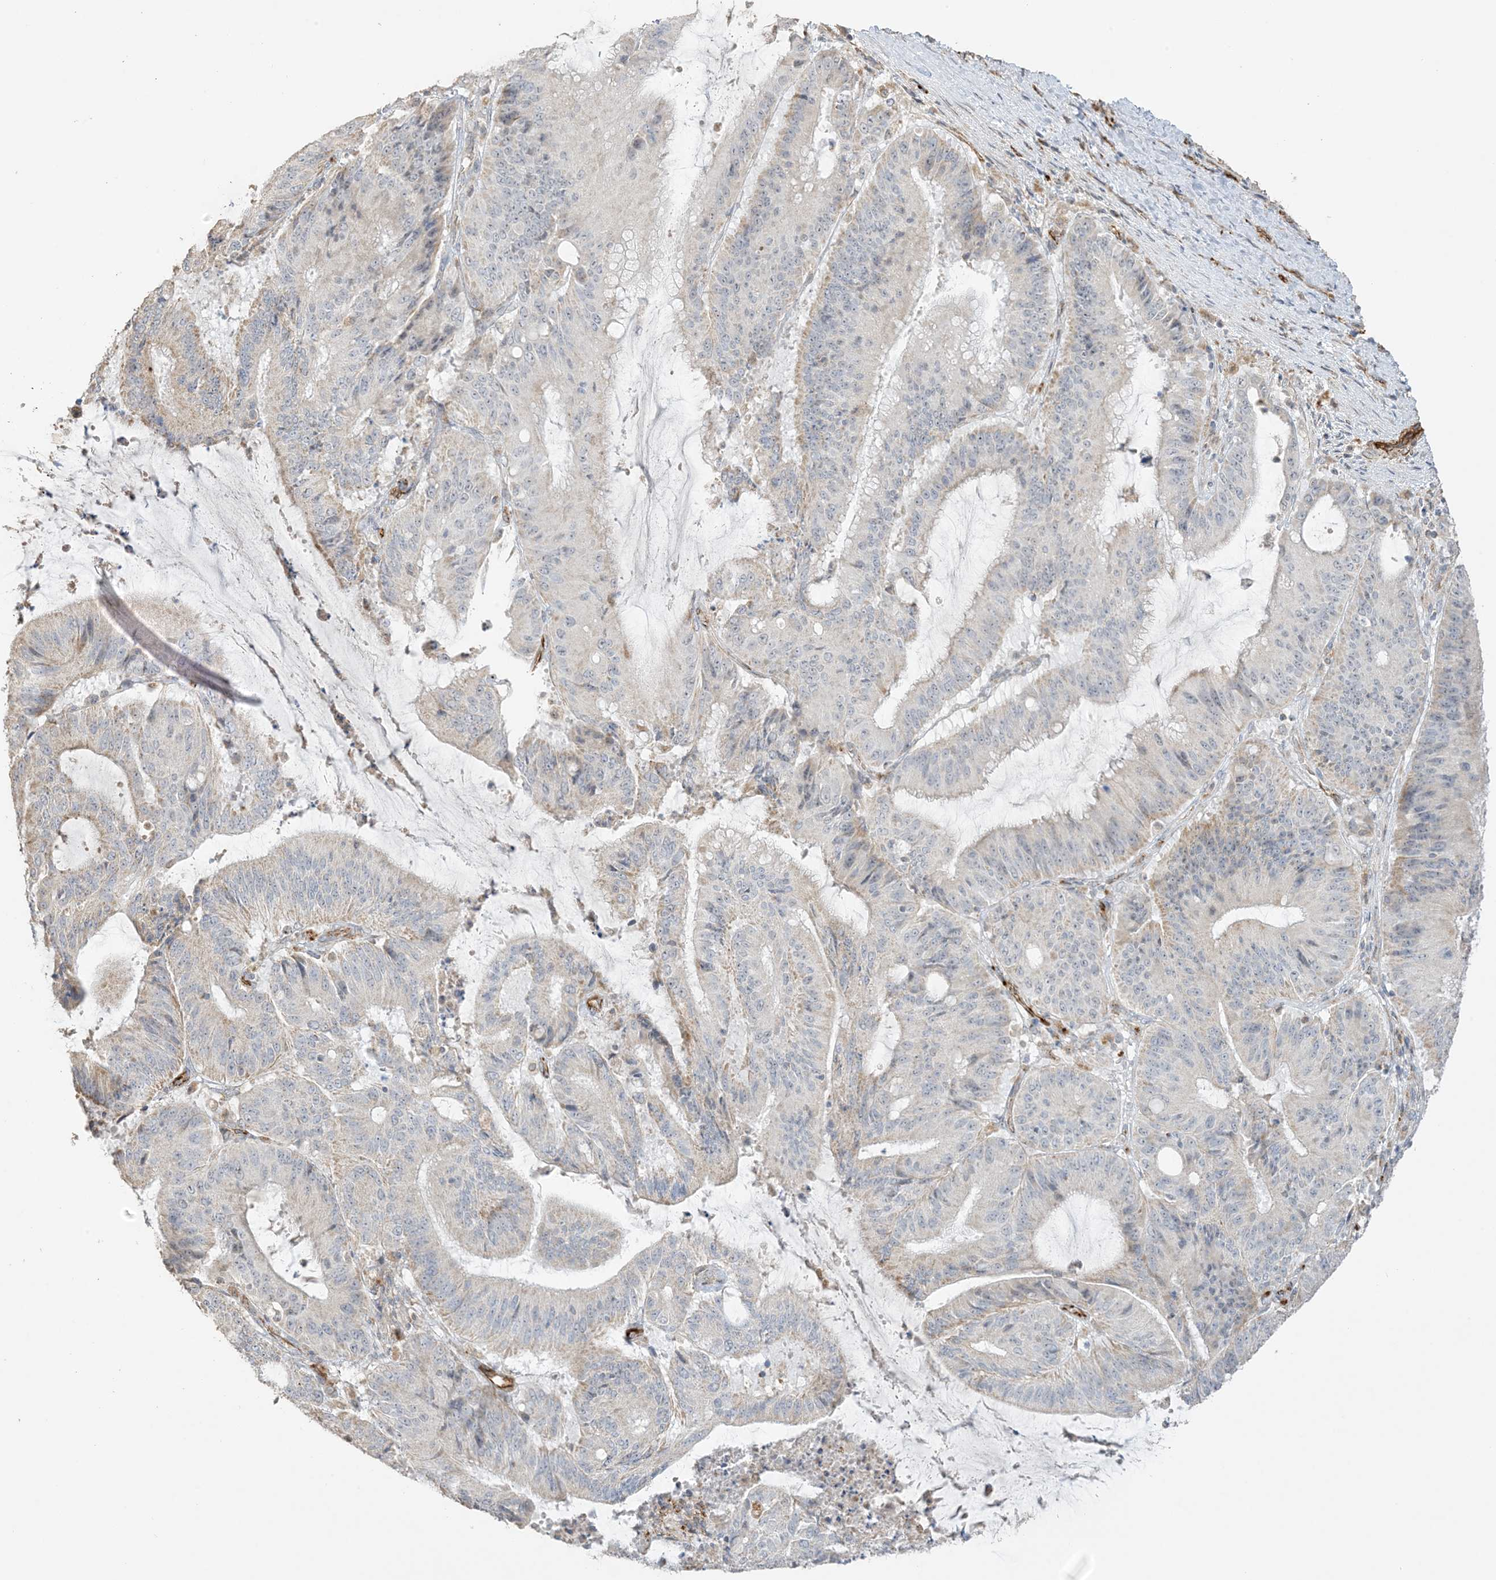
{"staining": {"intensity": "negative", "quantity": "none", "location": "none"}, "tissue": "liver cancer", "cell_type": "Tumor cells", "image_type": "cancer", "snomed": [{"axis": "morphology", "description": "Normal tissue, NOS"}, {"axis": "morphology", "description": "Cholangiocarcinoma"}, {"axis": "topography", "description": "Liver"}, {"axis": "topography", "description": "Peripheral nerve tissue"}], "caption": "An immunohistochemistry photomicrograph of liver cancer (cholangiocarcinoma) is shown. There is no staining in tumor cells of liver cancer (cholangiocarcinoma). The staining was performed using DAB (3,3'-diaminobenzidine) to visualize the protein expression in brown, while the nuclei were stained in blue with hematoxylin (Magnification: 20x).", "gene": "AGA", "patient": {"sex": "female", "age": 73}}